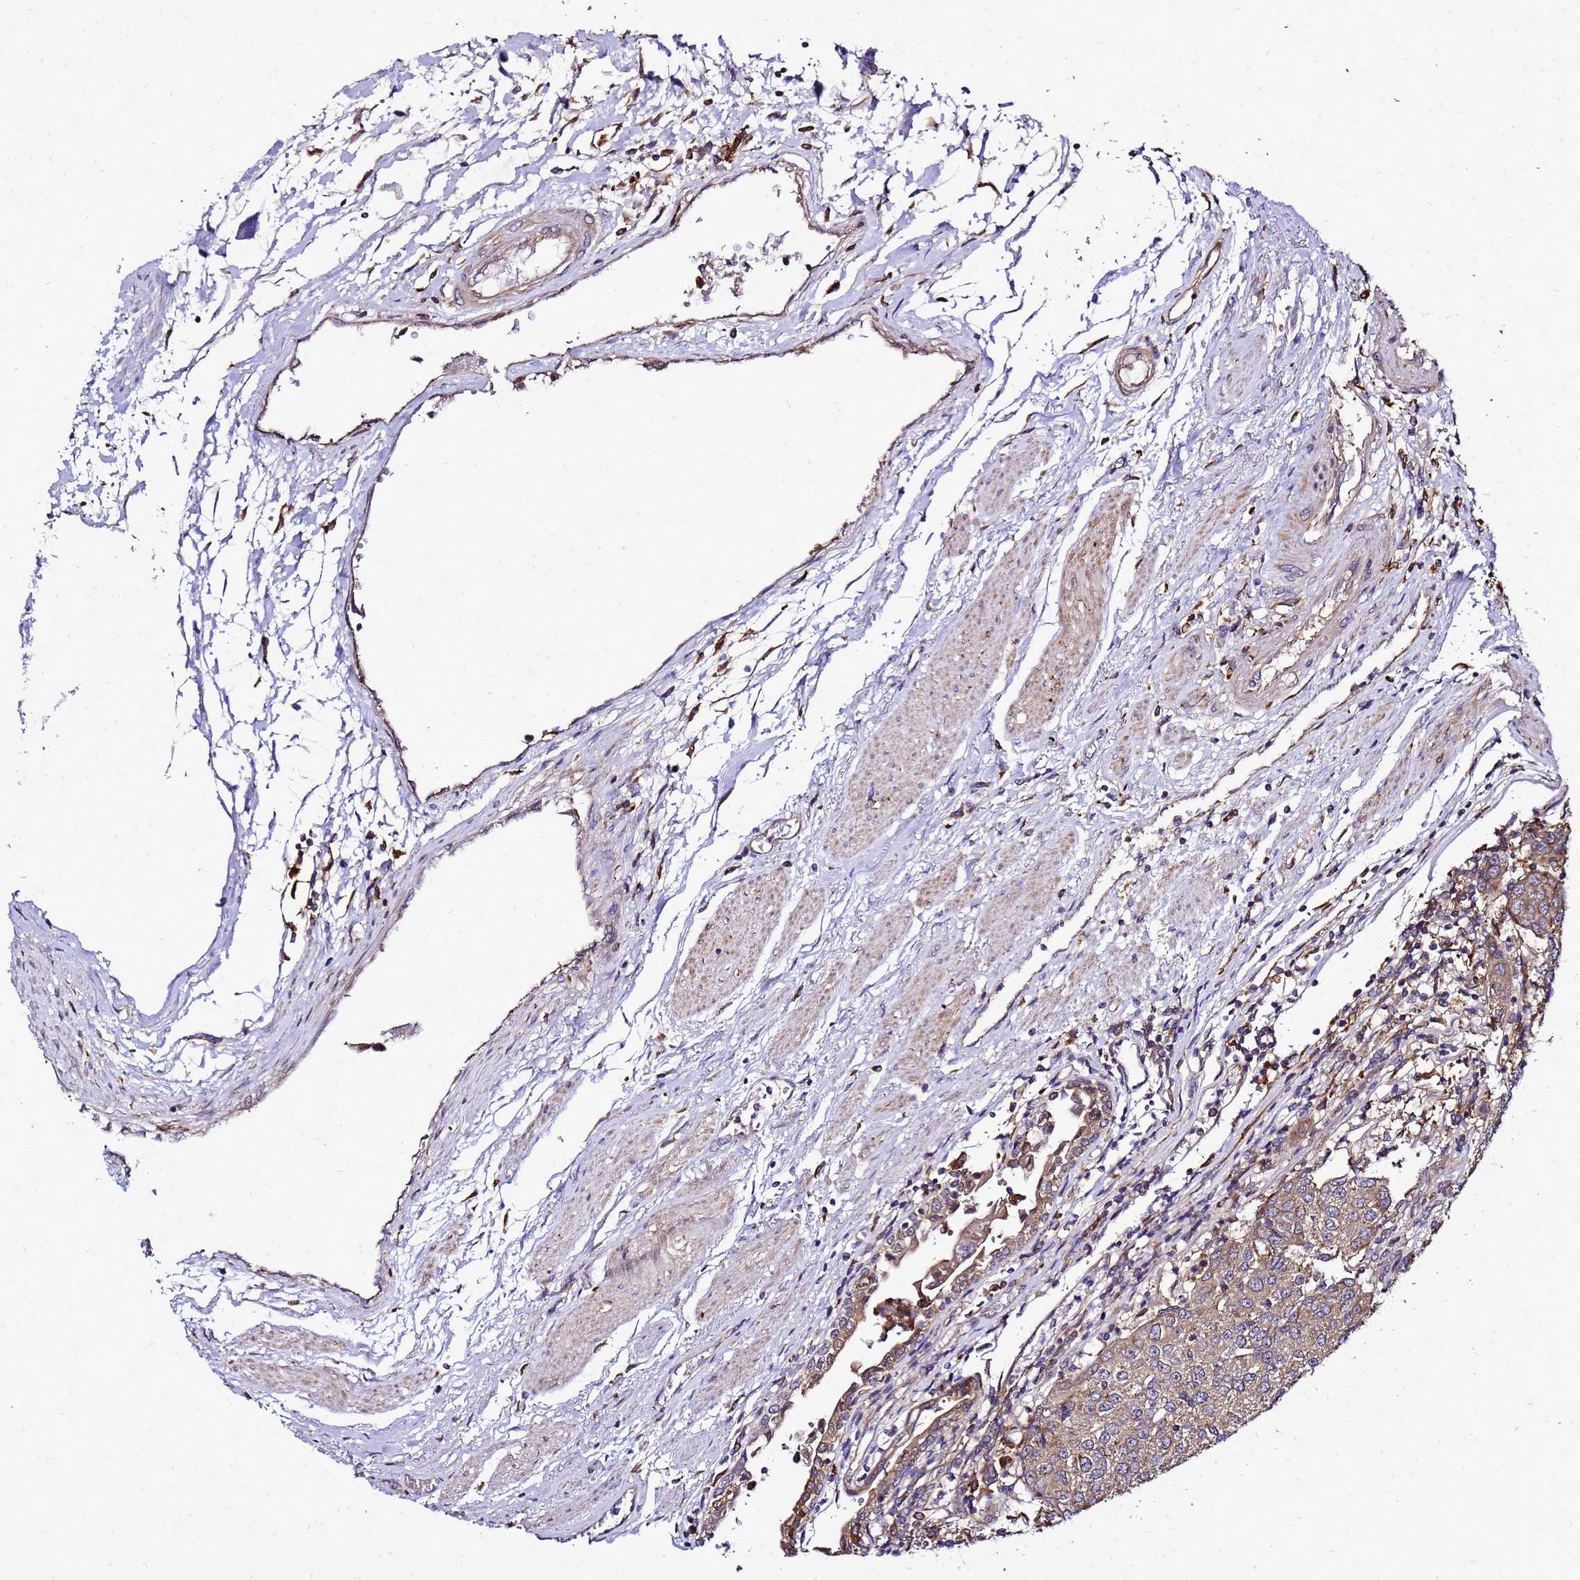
{"staining": {"intensity": "weak", "quantity": ">75%", "location": "cytoplasmic/membranous"}, "tissue": "urothelial cancer", "cell_type": "Tumor cells", "image_type": "cancer", "snomed": [{"axis": "morphology", "description": "Urothelial carcinoma, High grade"}, {"axis": "topography", "description": "Urinary bladder"}], "caption": "Protein analysis of high-grade urothelial carcinoma tissue reveals weak cytoplasmic/membranous expression in about >75% of tumor cells.", "gene": "TRABD", "patient": {"sex": "female", "age": 85}}